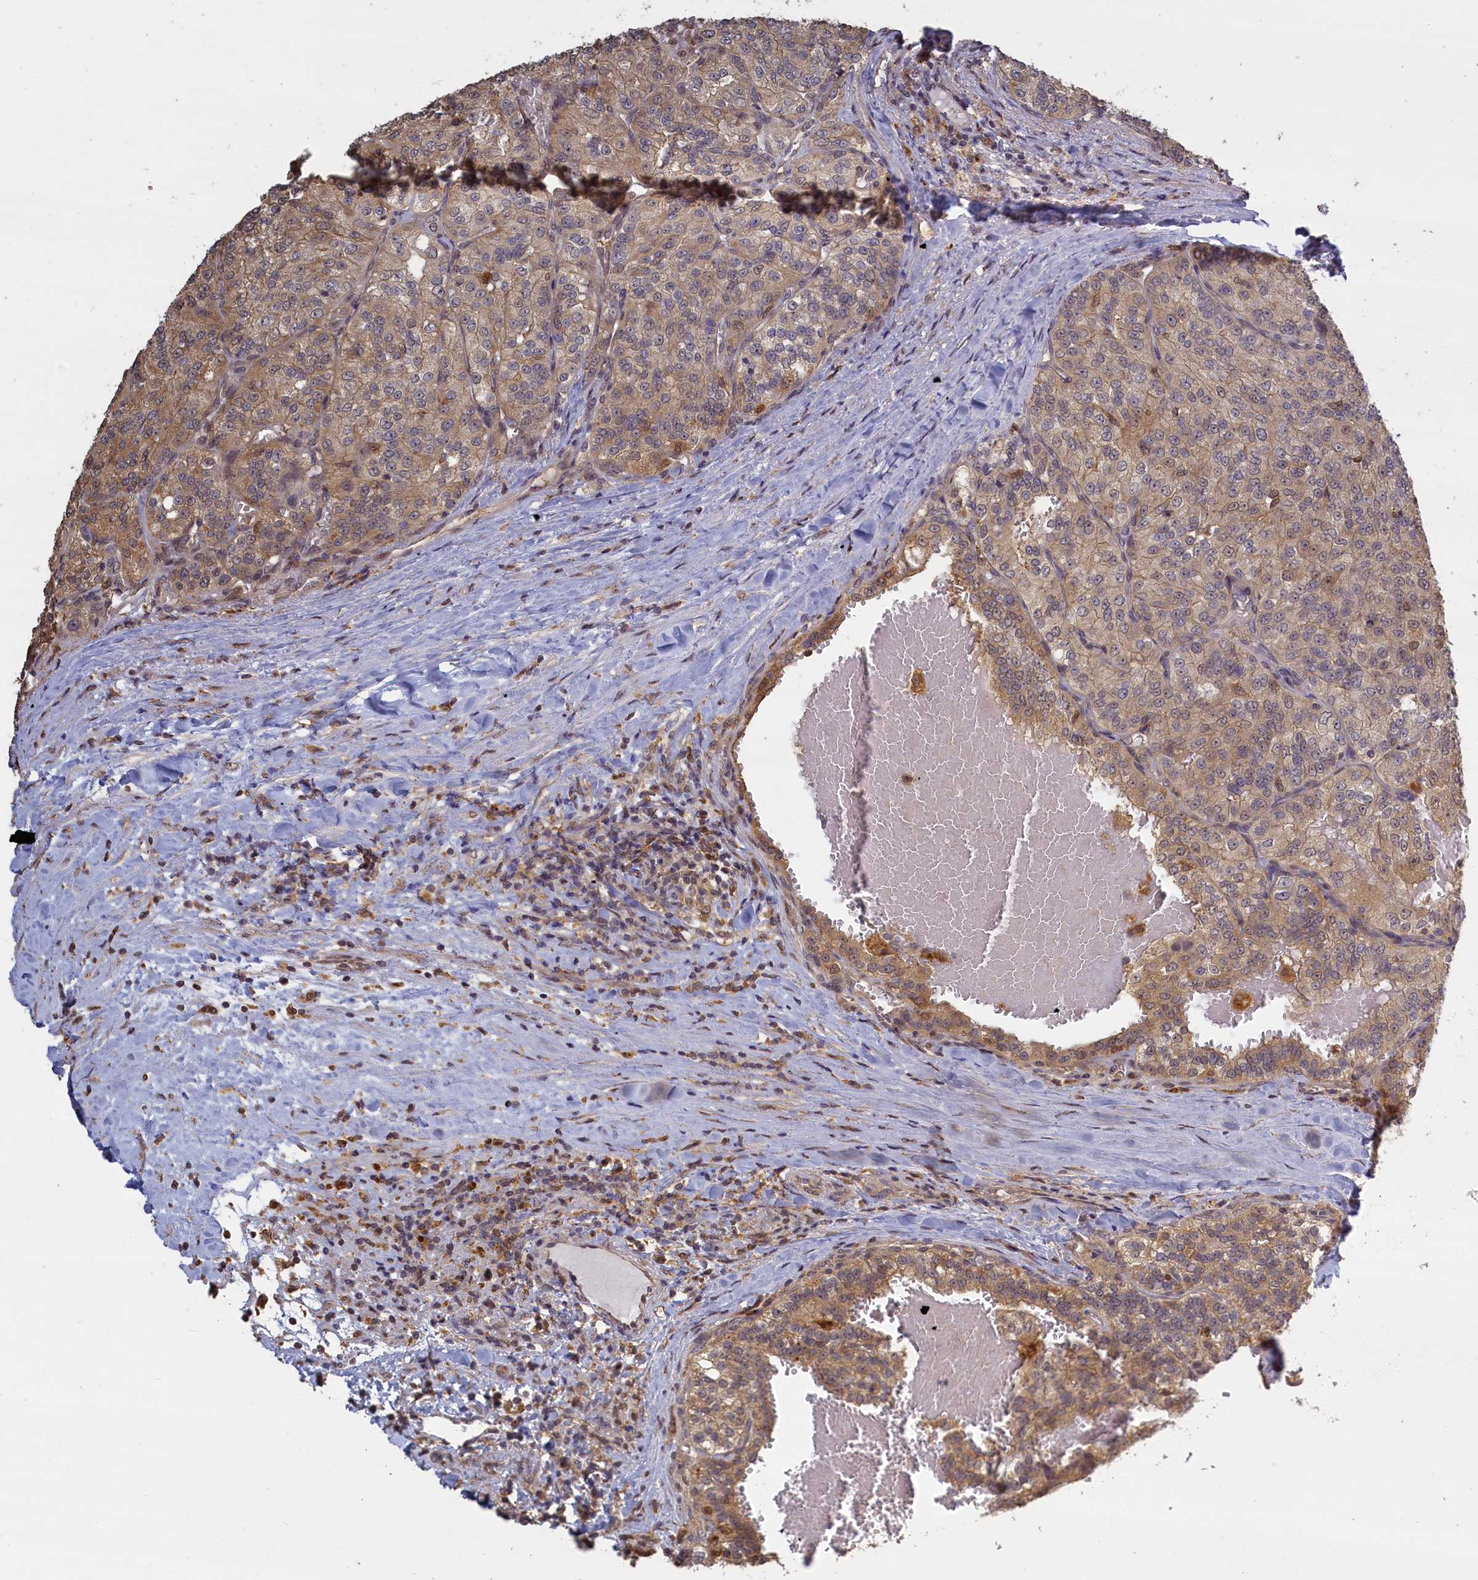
{"staining": {"intensity": "moderate", "quantity": "25%-75%", "location": "cytoplasmic/membranous"}, "tissue": "renal cancer", "cell_type": "Tumor cells", "image_type": "cancer", "snomed": [{"axis": "morphology", "description": "Adenocarcinoma, NOS"}, {"axis": "topography", "description": "Kidney"}], "caption": "High-power microscopy captured an immunohistochemistry image of renal cancer, revealing moderate cytoplasmic/membranous expression in approximately 25%-75% of tumor cells.", "gene": "UCHL3", "patient": {"sex": "female", "age": 63}}